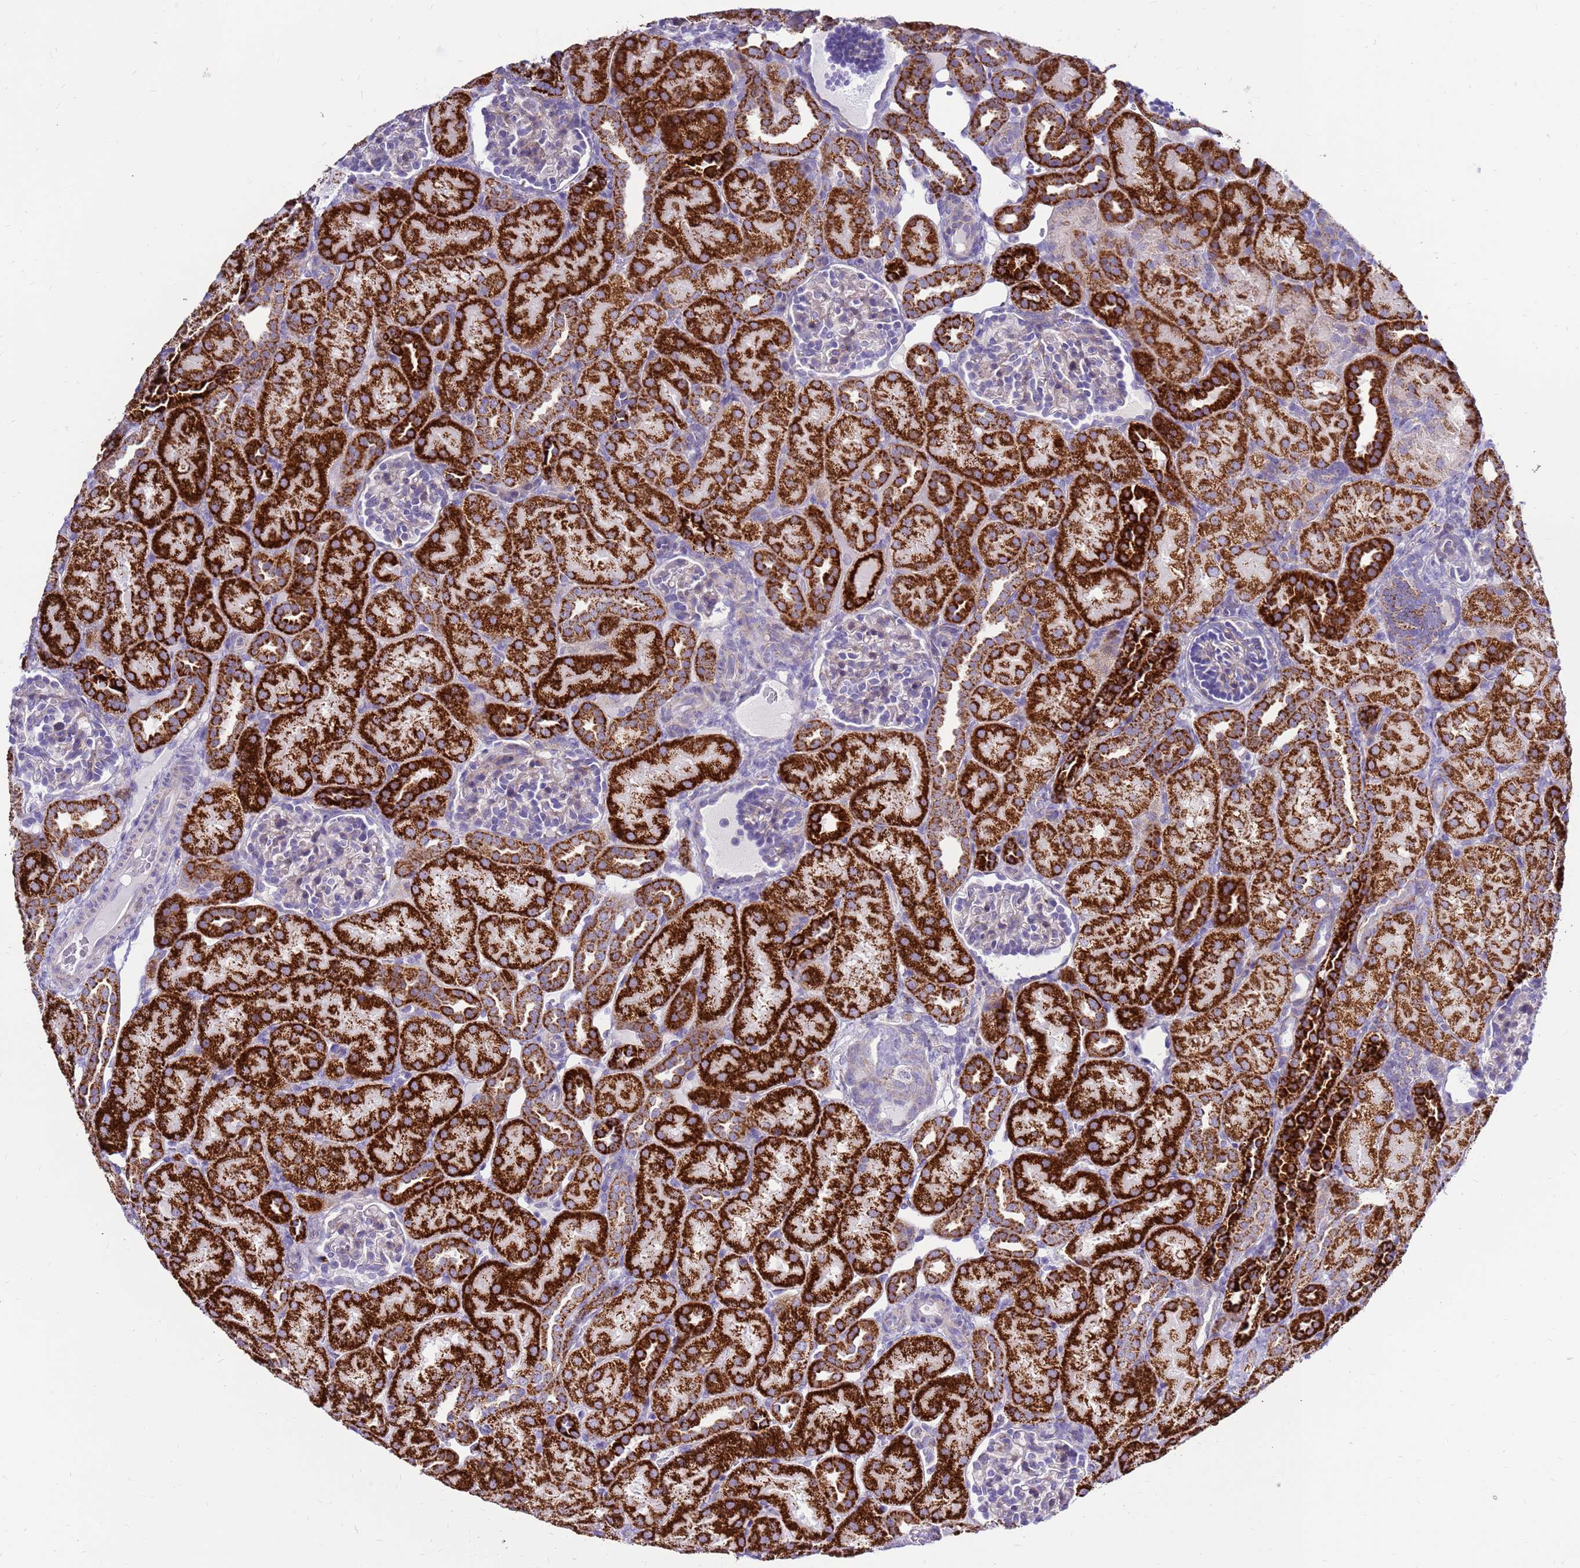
{"staining": {"intensity": "weak", "quantity": "<25%", "location": "cytoplasmic/membranous"}, "tissue": "kidney", "cell_type": "Cells in glomeruli", "image_type": "normal", "snomed": [{"axis": "morphology", "description": "Normal tissue, NOS"}, {"axis": "topography", "description": "Kidney"}], "caption": "This is a histopathology image of immunohistochemistry staining of unremarkable kidney, which shows no expression in cells in glomeruli. (DAB immunohistochemistry, high magnification).", "gene": "IGF1R", "patient": {"sex": "male", "age": 1}}